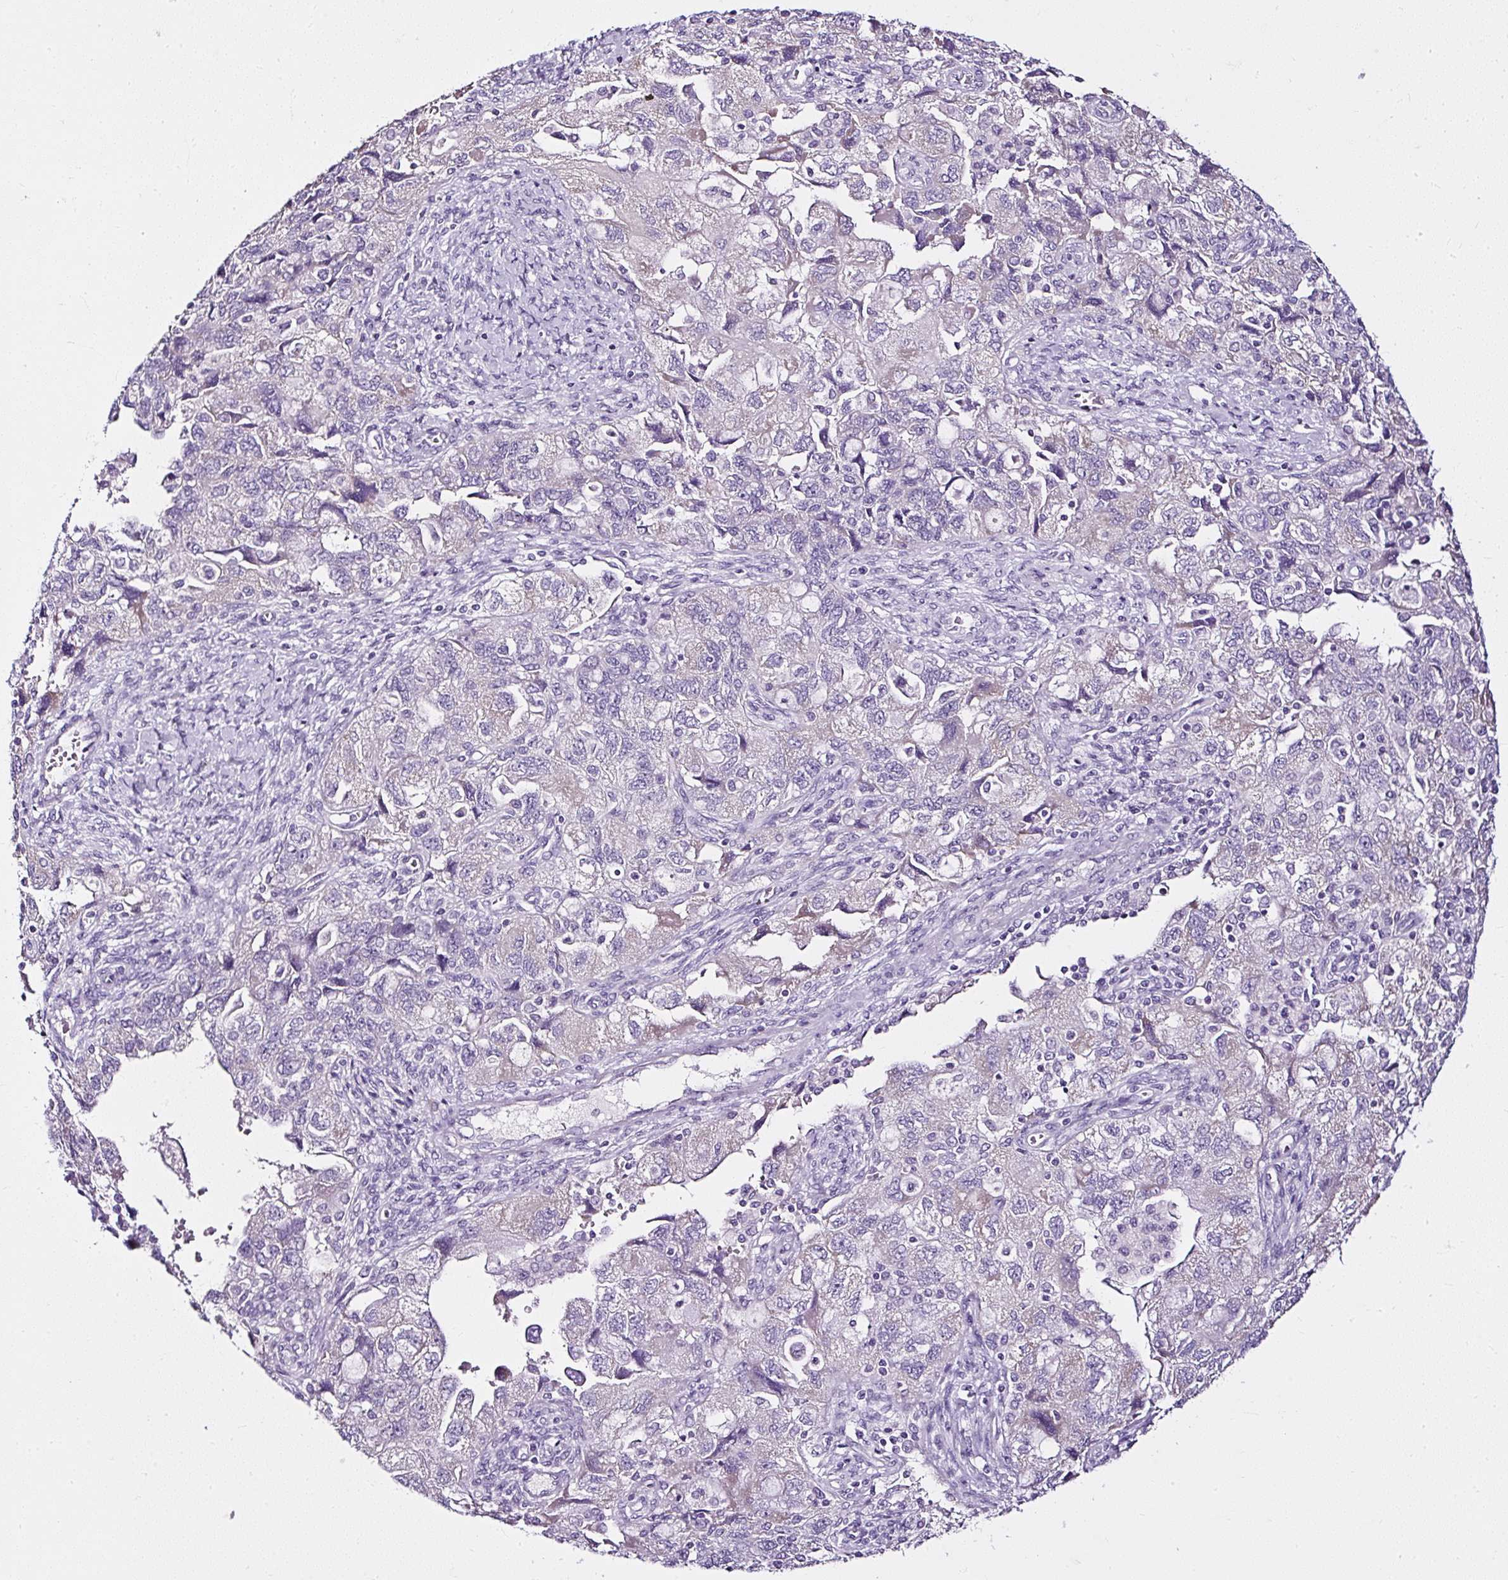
{"staining": {"intensity": "negative", "quantity": "none", "location": "none"}, "tissue": "ovarian cancer", "cell_type": "Tumor cells", "image_type": "cancer", "snomed": [{"axis": "morphology", "description": "Carcinoma, NOS"}, {"axis": "morphology", "description": "Cystadenocarcinoma, serous, NOS"}, {"axis": "topography", "description": "Ovary"}], "caption": "The image reveals no significant staining in tumor cells of carcinoma (ovarian).", "gene": "ATP2A1", "patient": {"sex": "female", "age": 69}}